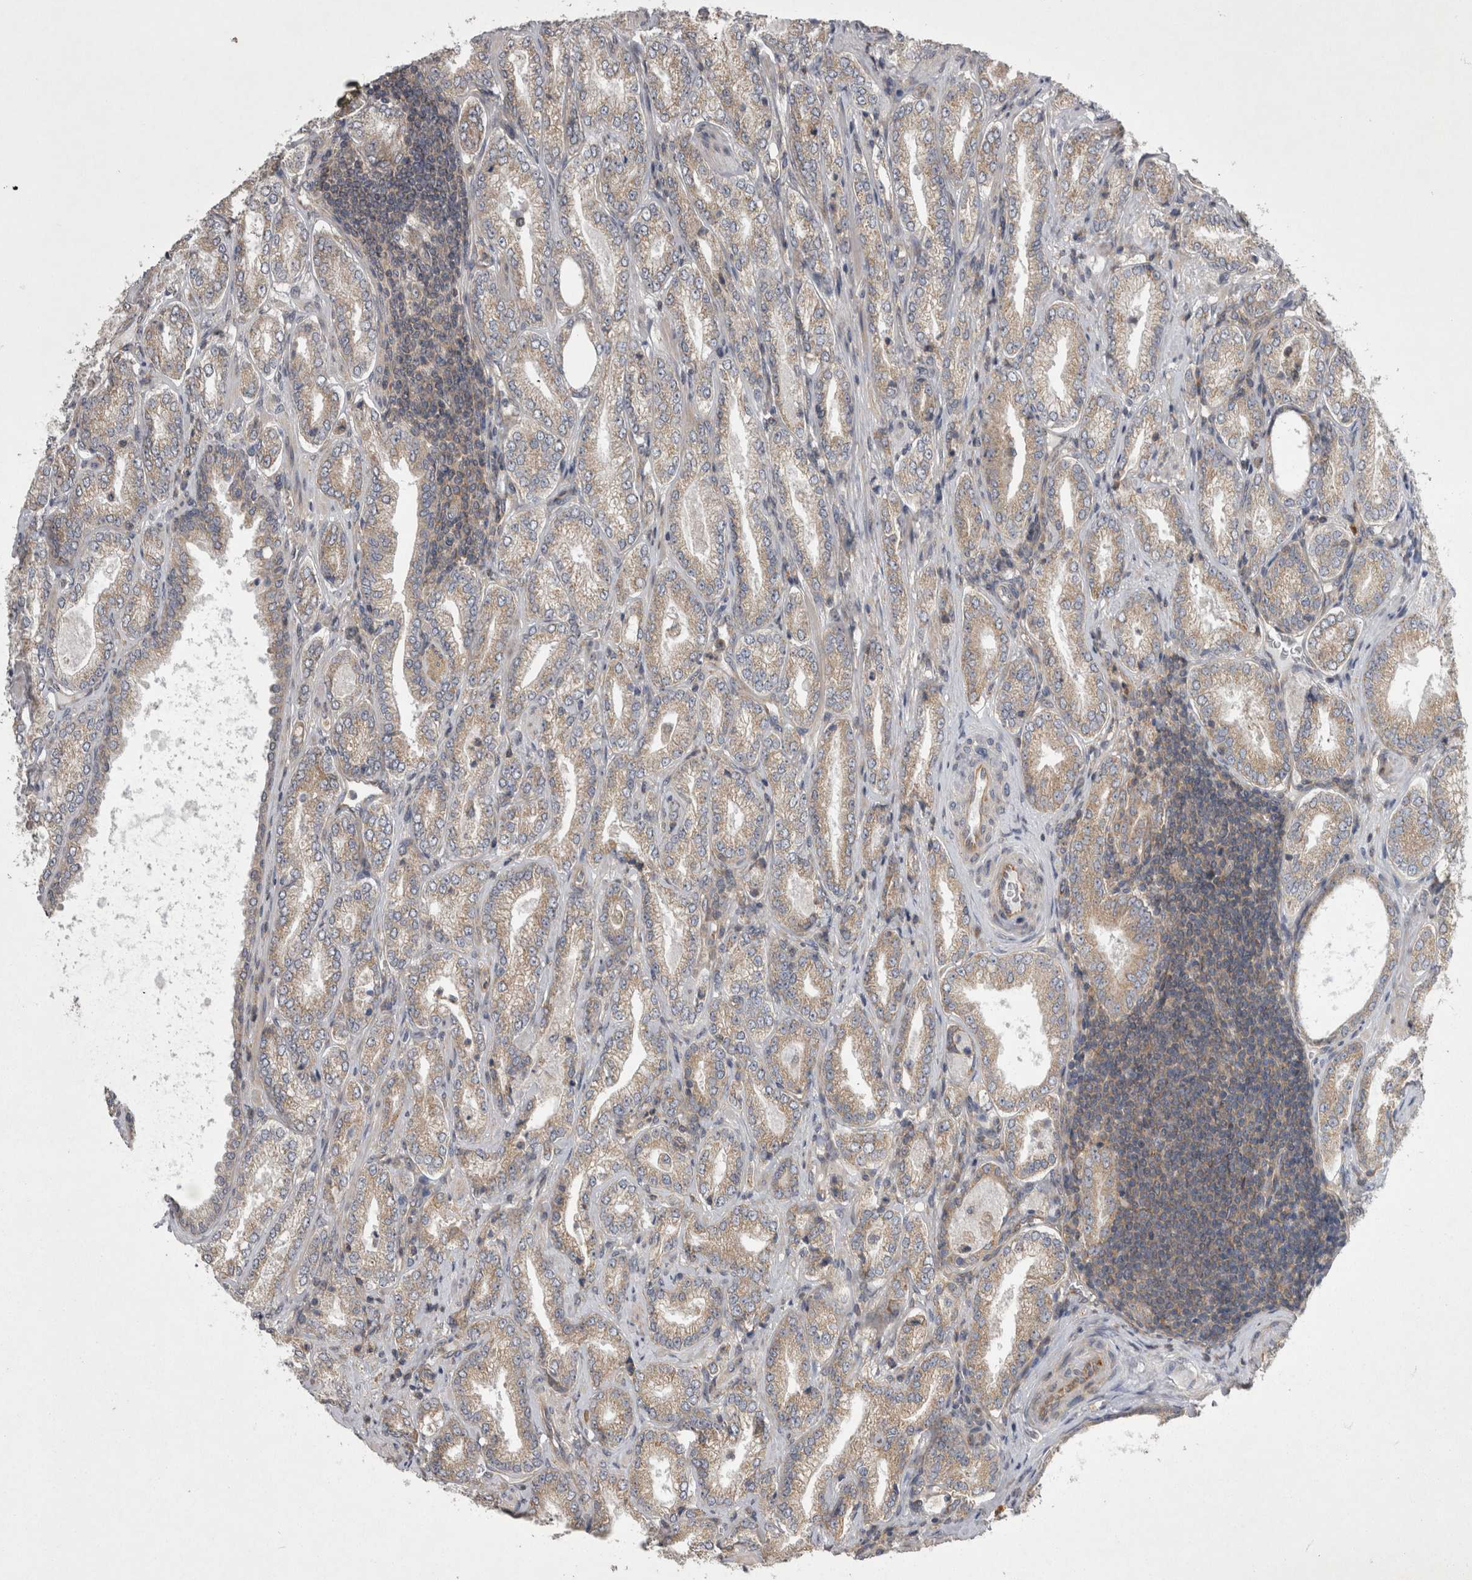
{"staining": {"intensity": "weak", "quantity": ">75%", "location": "cytoplasmic/membranous"}, "tissue": "prostate cancer", "cell_type": "Tumor cells", "image_type": "cancer", "snomed": [{"axis": "morphology", "description": "Adenocarcinoma, Low grade"}, {"axis": "topography", "description": "Prostate"}], "caption": "Protein expression by immunohistochemistry (IHC) reveals weak cytoplasmic/membranous staining in about >75% of tumor cells in low-grade adenocarcinoma (prostate).", "gene": "TSPOAP1", "patient": {"sex": "male", "age": 62}}